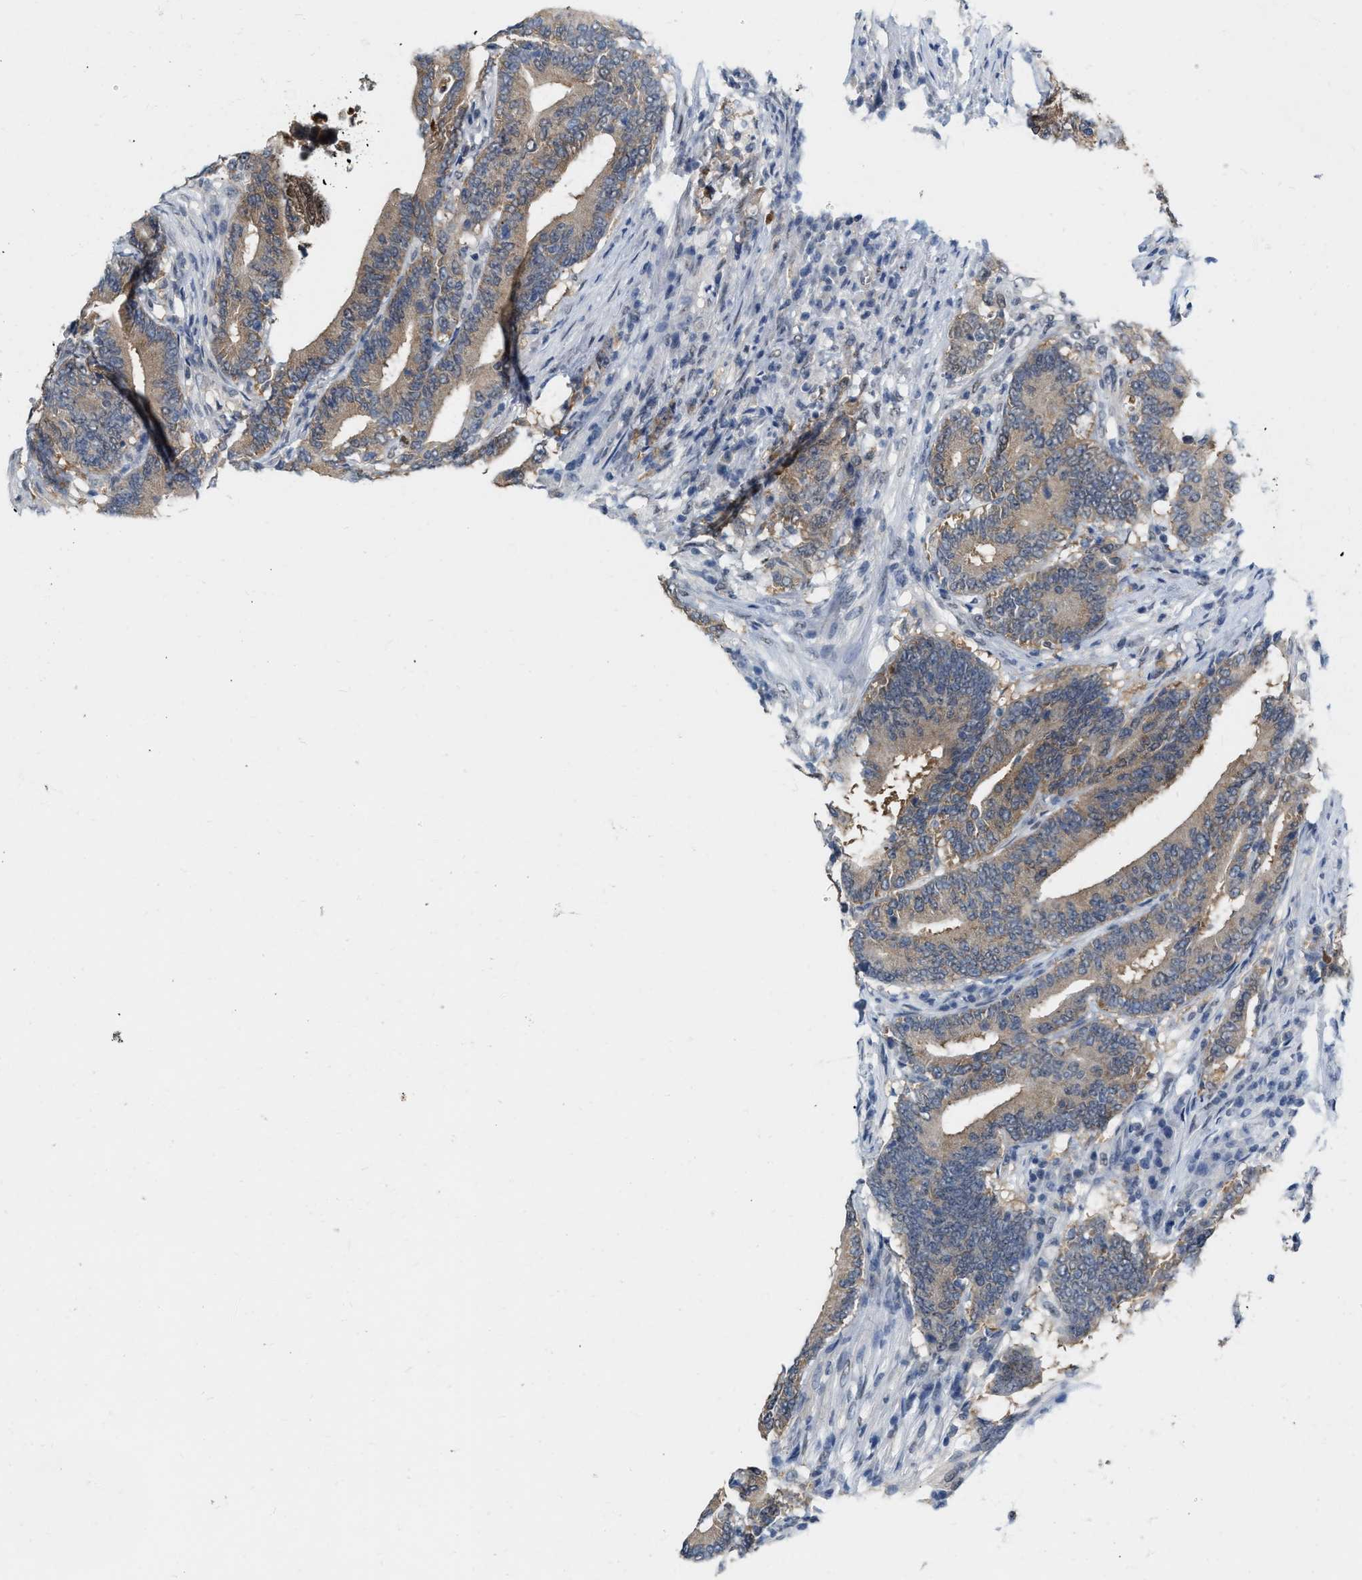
{"staining": {"intensity": "moderate", "quantity": ">75%", "location": "cytoplasmic/membranous"}, "tissue": "colorectal cancer", "cell_type": "Tumor cells", "image_type": "cancer", "snomed": [{"axis": "morphology", "description": "Adenocarcinoma, NOS"}, {"axis": "topography", "description": "Colon"}], "caption": "A brown stain highlights moderate cytoplasmic/membranous staining of a protein in adenocarcinoma (colorectal) tumor cells. (DAB (3,3'-diaminobenzidine) IHC, brown staining for protein, blue staining for nuclei).", "gene": "RUVBL1", "patient": {"sex": "female", "age": 66}}